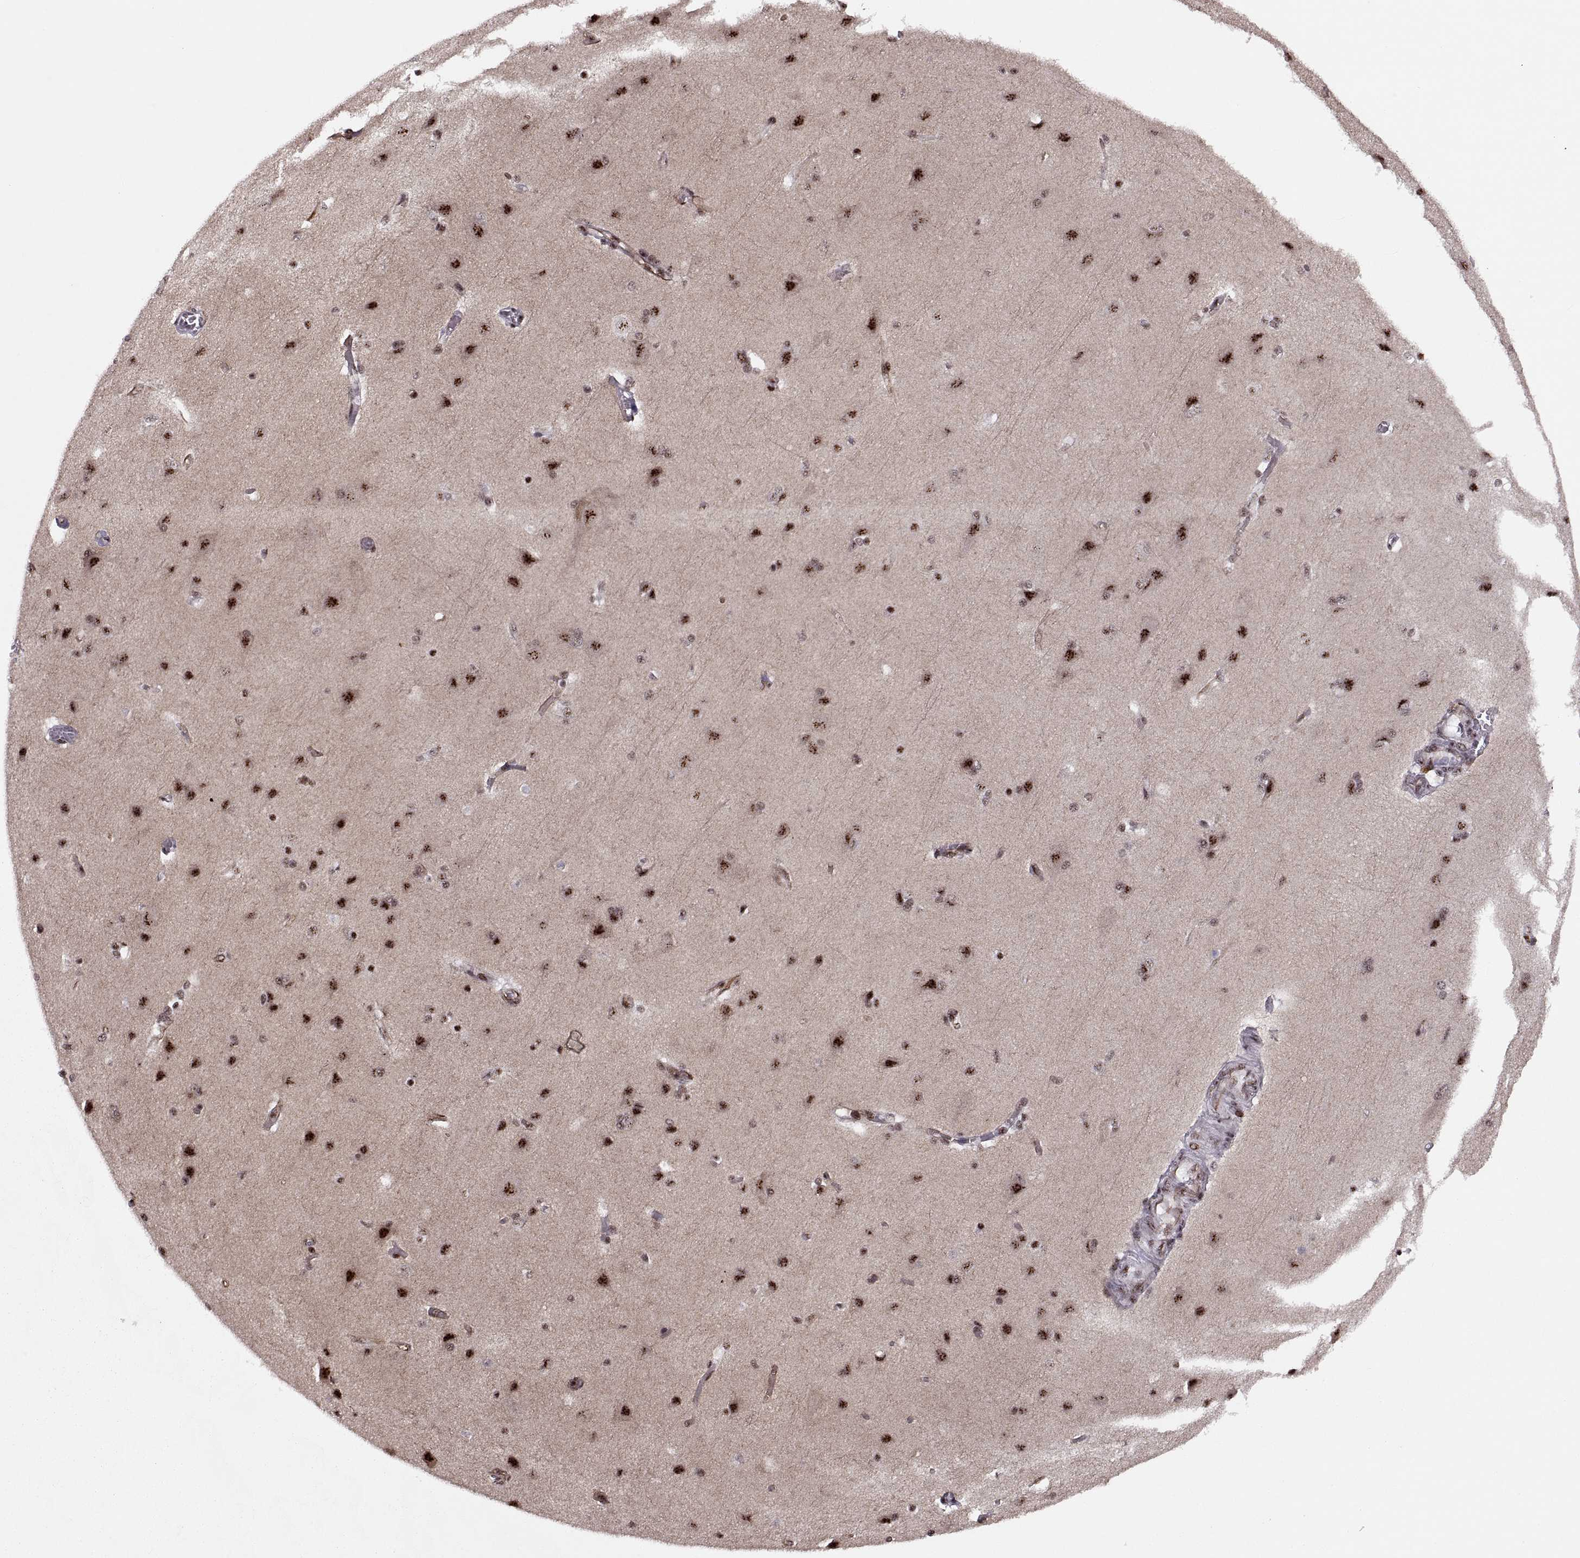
{"staining": {"intensity": "moderate", "quantity": "25%-75%", "location": "nuclear"}, "tissue": "cerebral cortex", "cell_type": "Endothelial cells", "image_type": "normal", "snomed": [{"axis": "morphology", "description": "Normal tissue, NOS"}, {"axis": "topography", "description": "Cerebral cortex"}], "caption": "IHC histopathology image of unremarkable cerebral cortex: cerebral cortex stained using immunohistochemistry reveals medium levels of moderate protein expression localized specifically in the nuclear of endothelial cells, appearing as a nuclear brown color.", "gene": "ZCCHC17", "patient": {"sex": "male", "age": 37}}